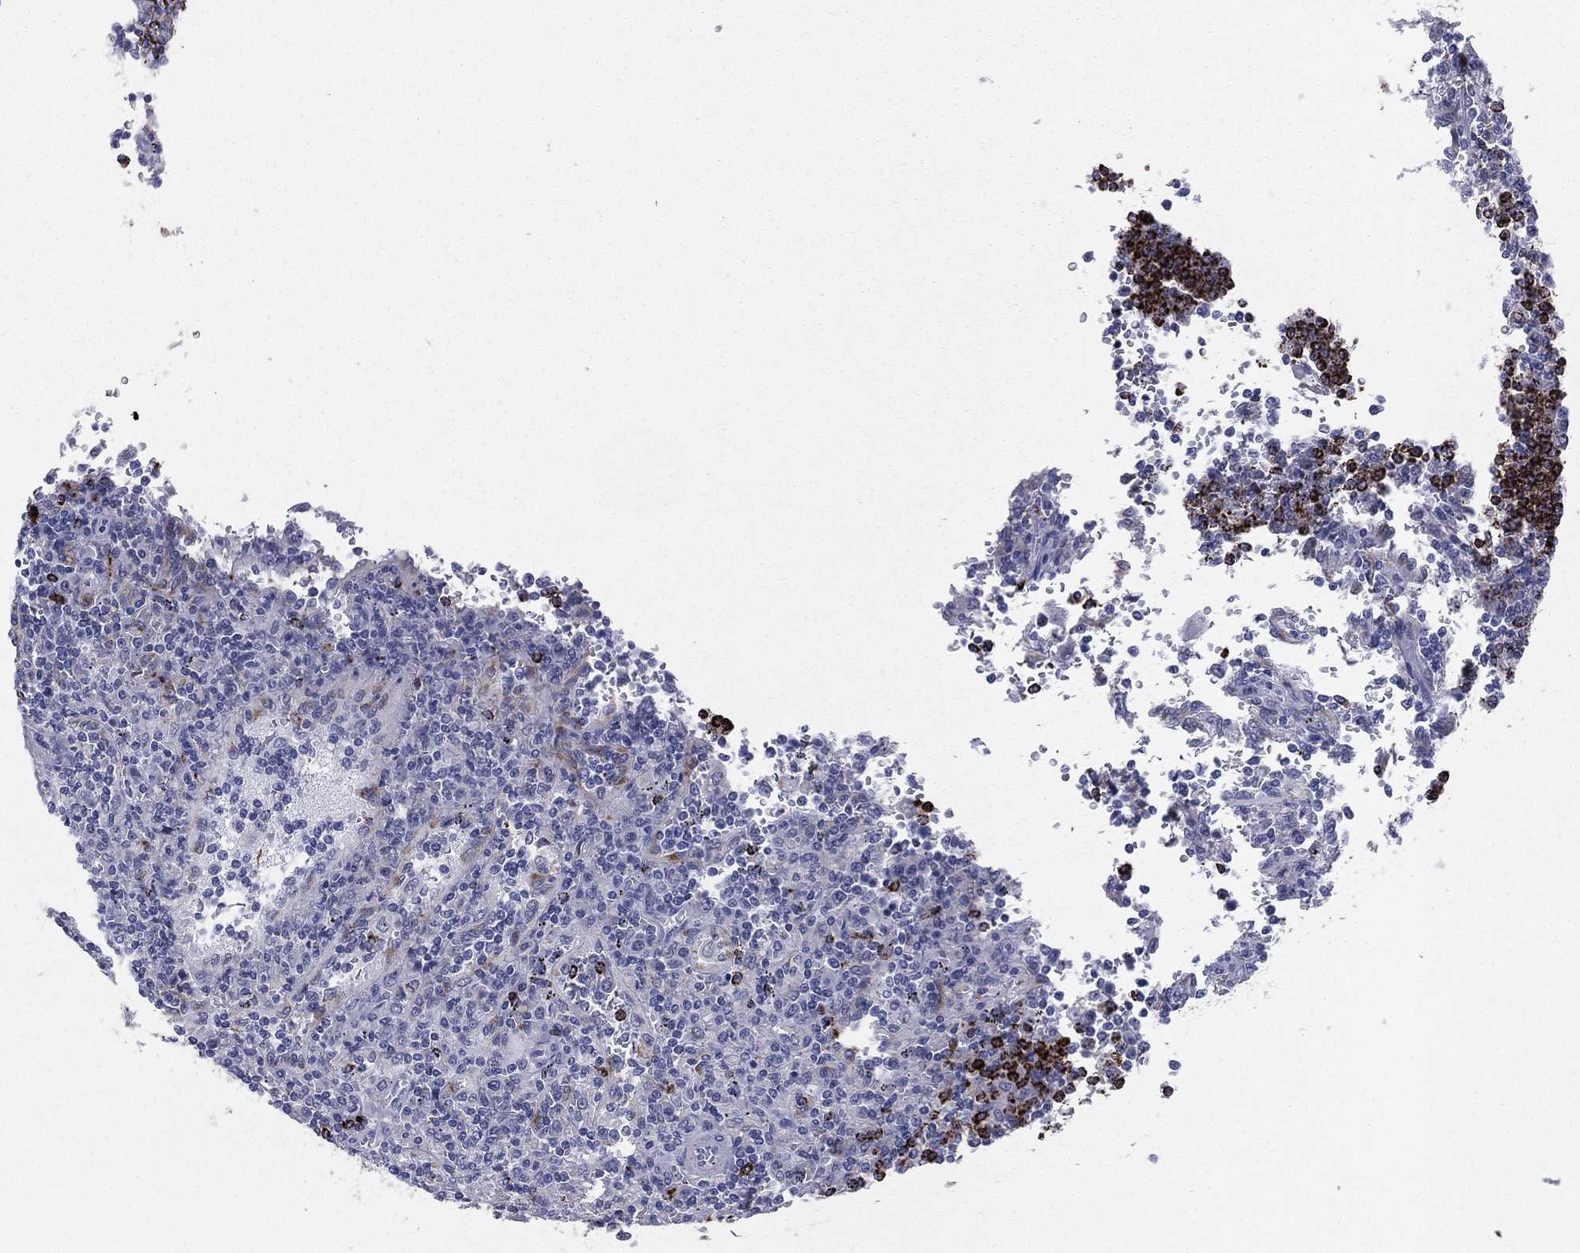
{"staining": {"intensity": "negative", "quantity": "none", "location": "none"}, "tissue": "lymphoma", "cell_type": "Tumor cells", "image_type": "cancer", "snomed": [{"axis": "morphology", "description": "Malignant lymphoma, non-Hodgkin's type, Low grade"}, {"axis": "topography", "description": "Spleen"}], "caption": "A high-resolution image shows immunohistochemistry (IHC) staining of lymphoma, which displays no significant expression in tumor cells.", "gene": "HLA-DOA", "patient": {"sex": "male", "age": 62}}